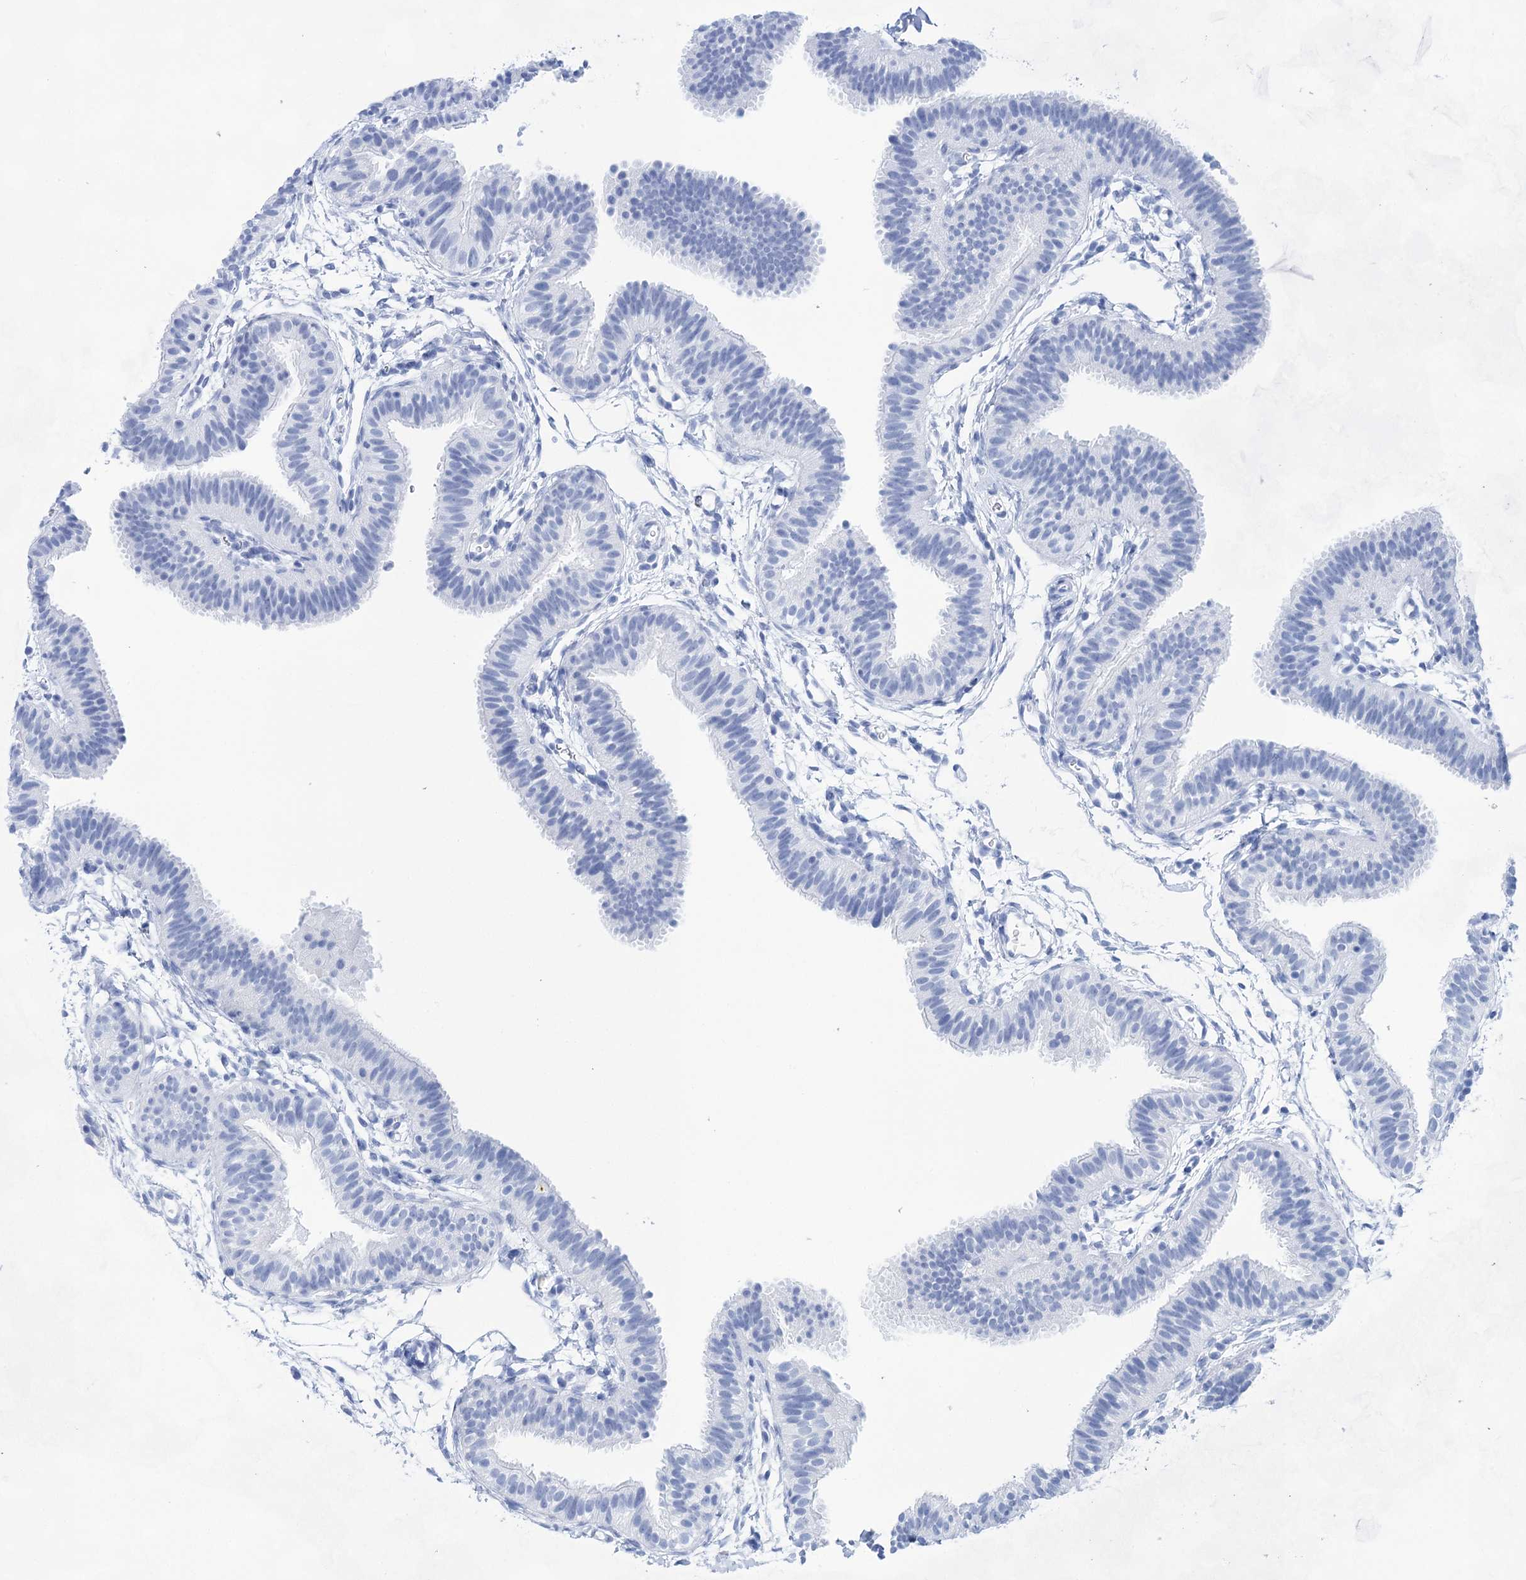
{"staining": {"intensity": "negative", "quantity": "none", "location": "none"}, "tissue": "fallopian tube", "cell_type": "Glandular cells", "image_type": "normal", "snomed": [{"axis": "morphology", "description": "Normal tissue, NOS"}, {"axis": "topography", "description": "Fallopian tube"}], "caption": "Immunohistochemical staining of normal human fallopian tube shows no significant staining in glandular cells.", "gene": "LALBA", "patient": {"sex": "female", "age": 35}}